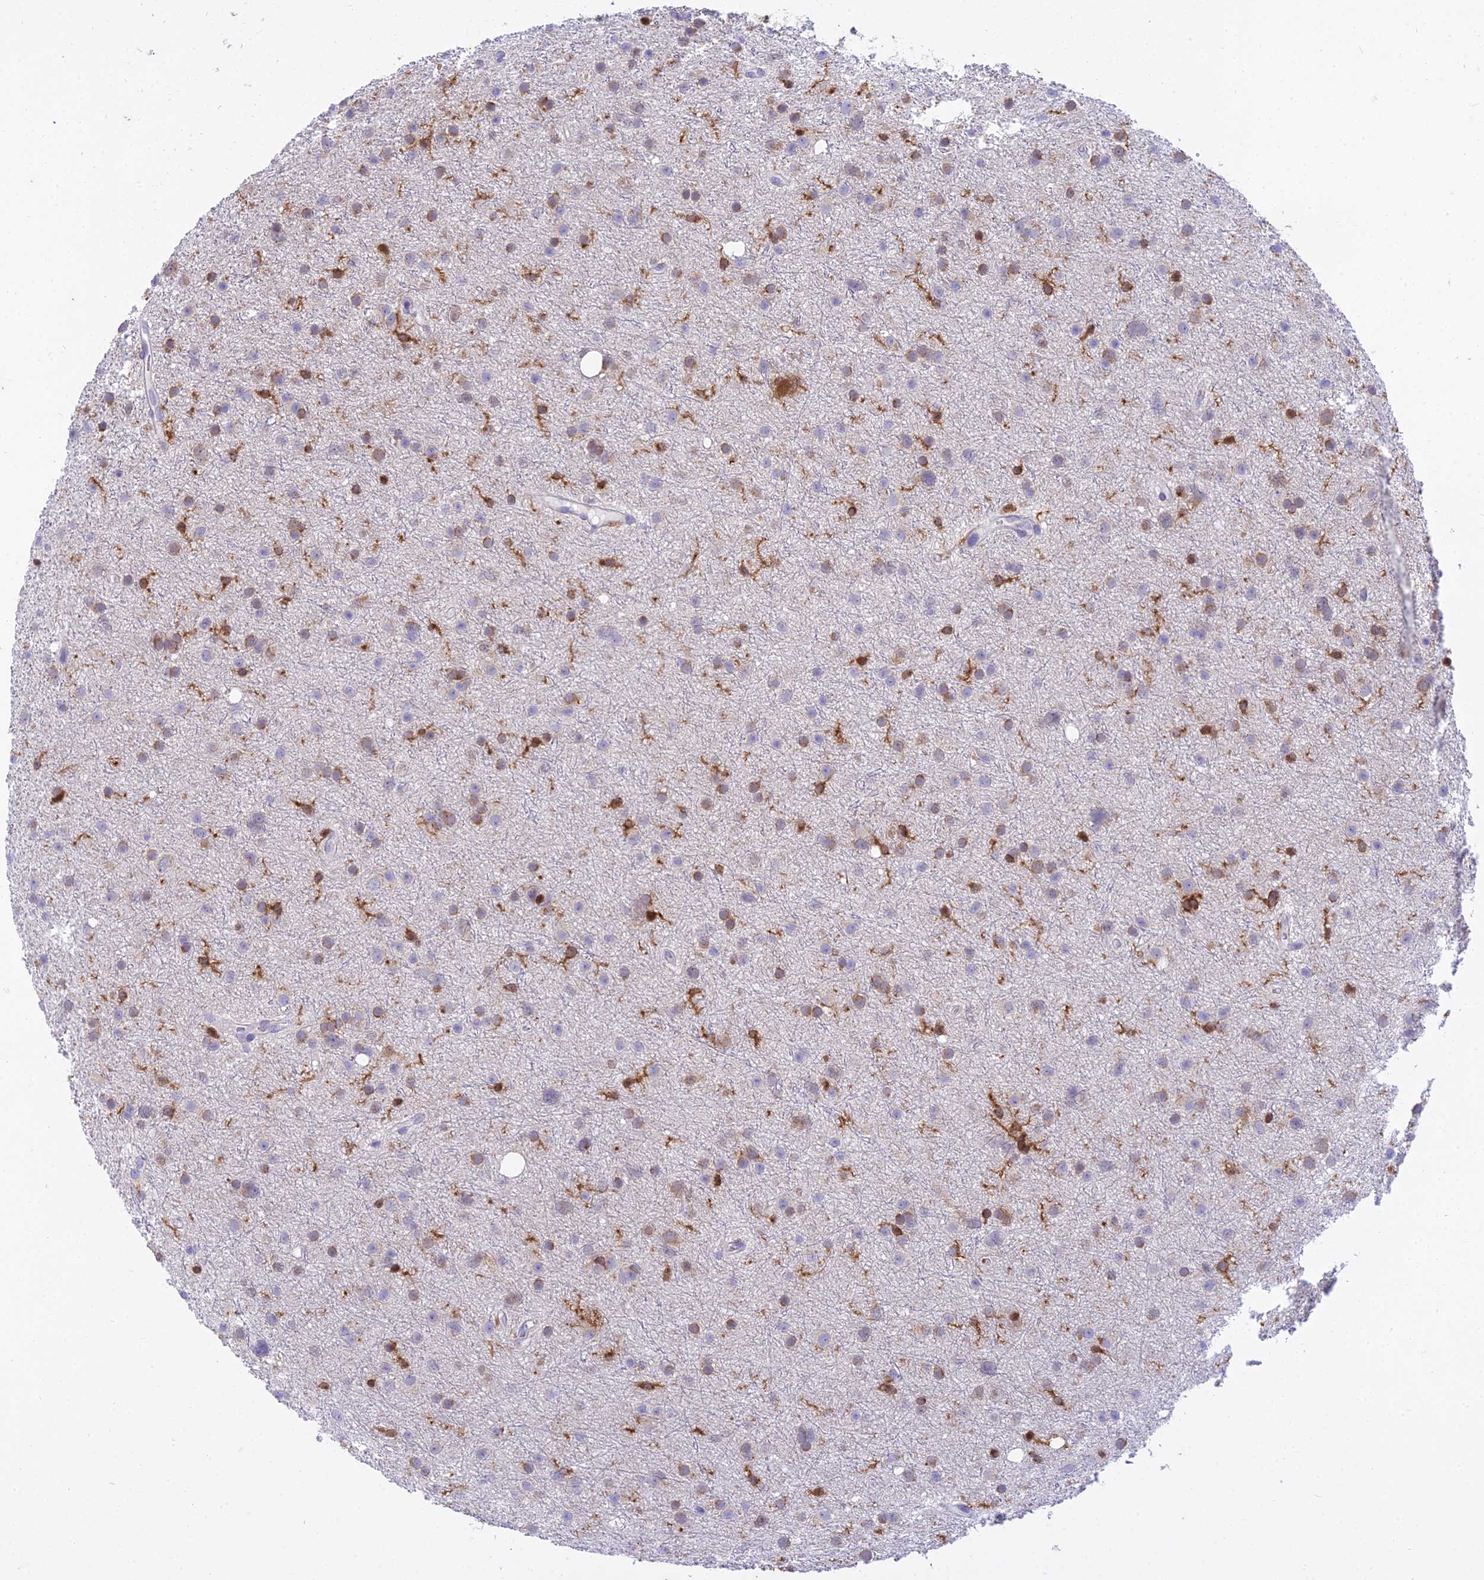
{"staining": {"intensity": "moderate", "quantity": "<25%", "location": "cytoplasmic/membranous"}, "tissue": "glioma", "cell_type": "Tumor cells", "image_type": "cancer", "snomed": [{"axis": "morphology", "description": "Glioma, malignant, Low grade"}, {"axis": "topography", "description": "Cerebral cortex"}], "caption": "Tumor cells display low levels of moderate cytoplasmic/membranous staining in approximately <25% of cells in human glioma. (DAB IHC with brightfield microscopy, high magnification).", "gene": "UBE2G1", "patient": {"sex": "female", "age": 39}}